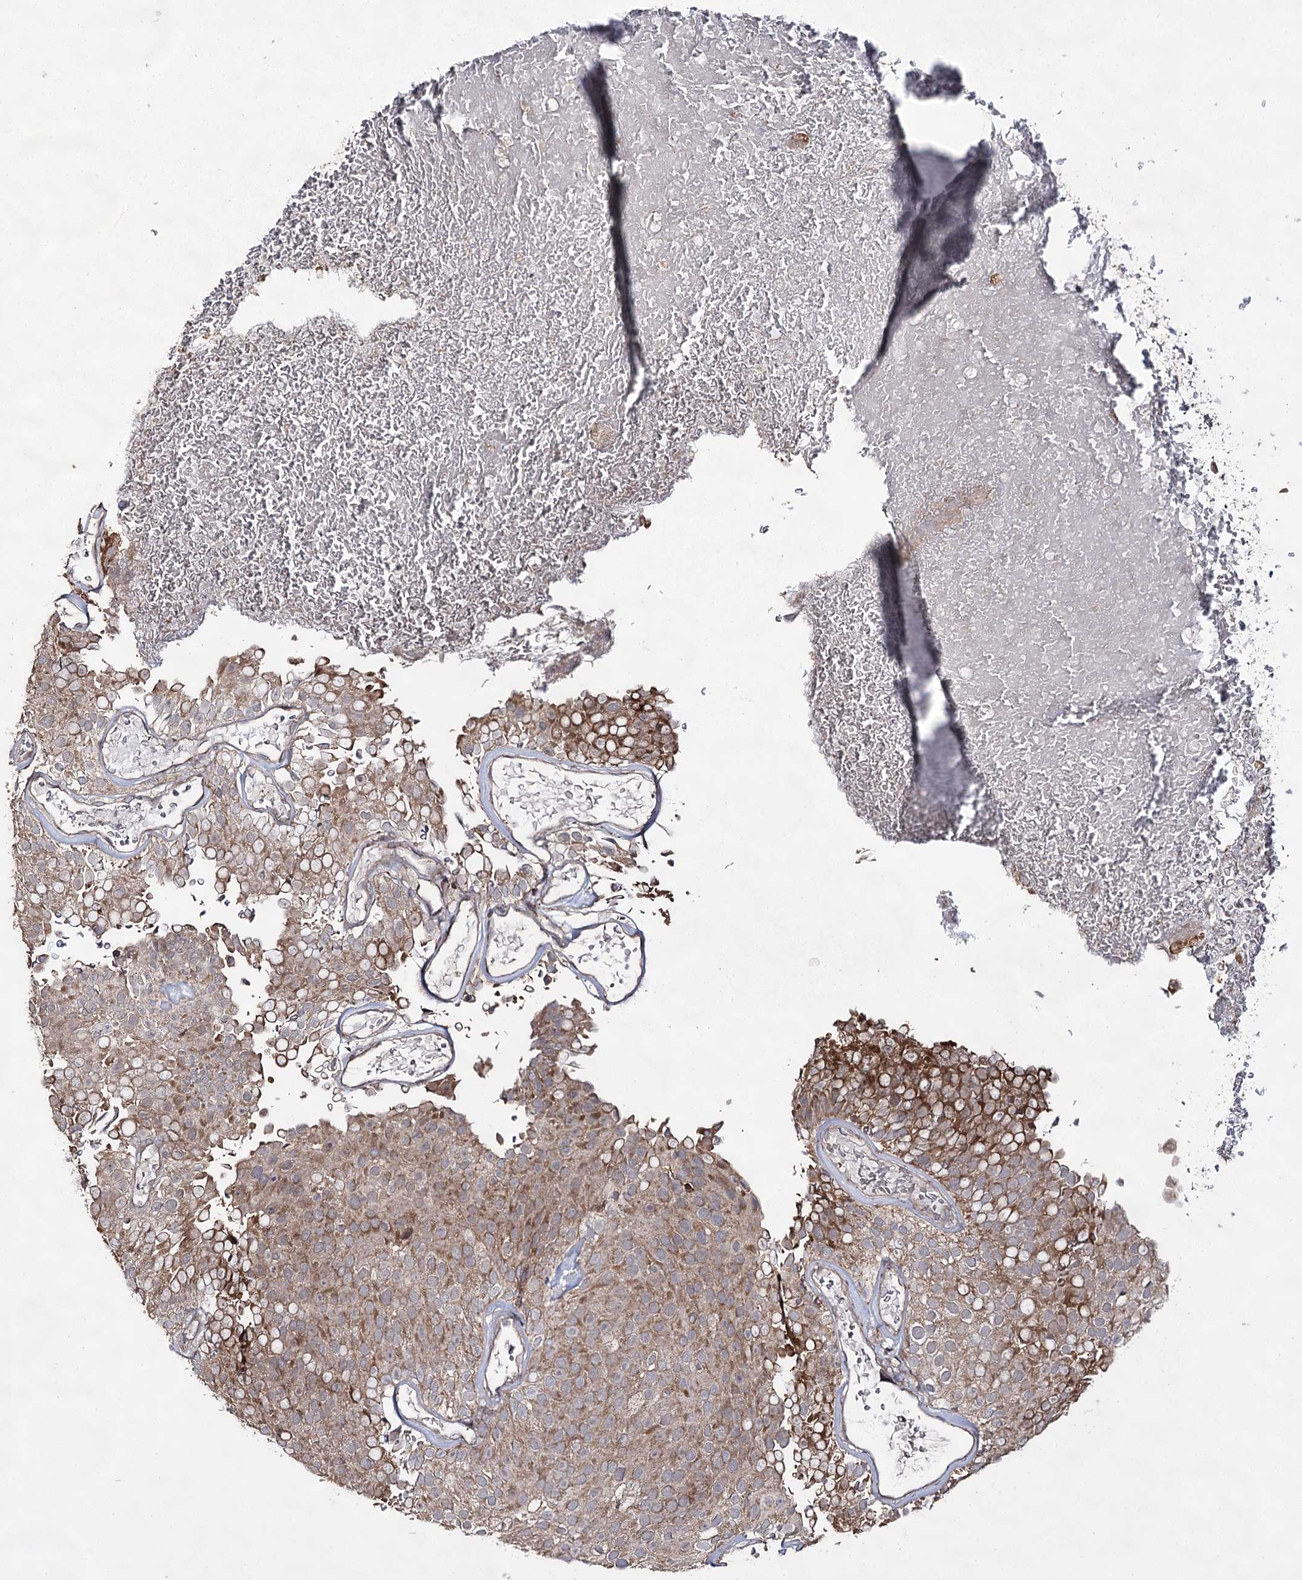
{"staining": {"intensity": "moderate", "quantity": ">75%", "location": "cytoplasmic/membranous"}, "tissue": "urothelial cancer", "cell_type": "Tumor cells", "image_type": "cancer", "snomed": [{"axis": "morphology", "description": "Urothelial carcinoma, Low grade"}, {"axis": "topography", "description": "Urinary bladder"}], "caption": "Low-grade urothelial carcinoma was stained to show a protein in brown. There is medium levels of moderate cytoplasmic/membranous staining in approximately >75% of tumor cells. (Brightfield microscopy of DAB IHC at high magnification).", "gene": "ACTR6", "patient": {"sex": "male", "age": 78}}